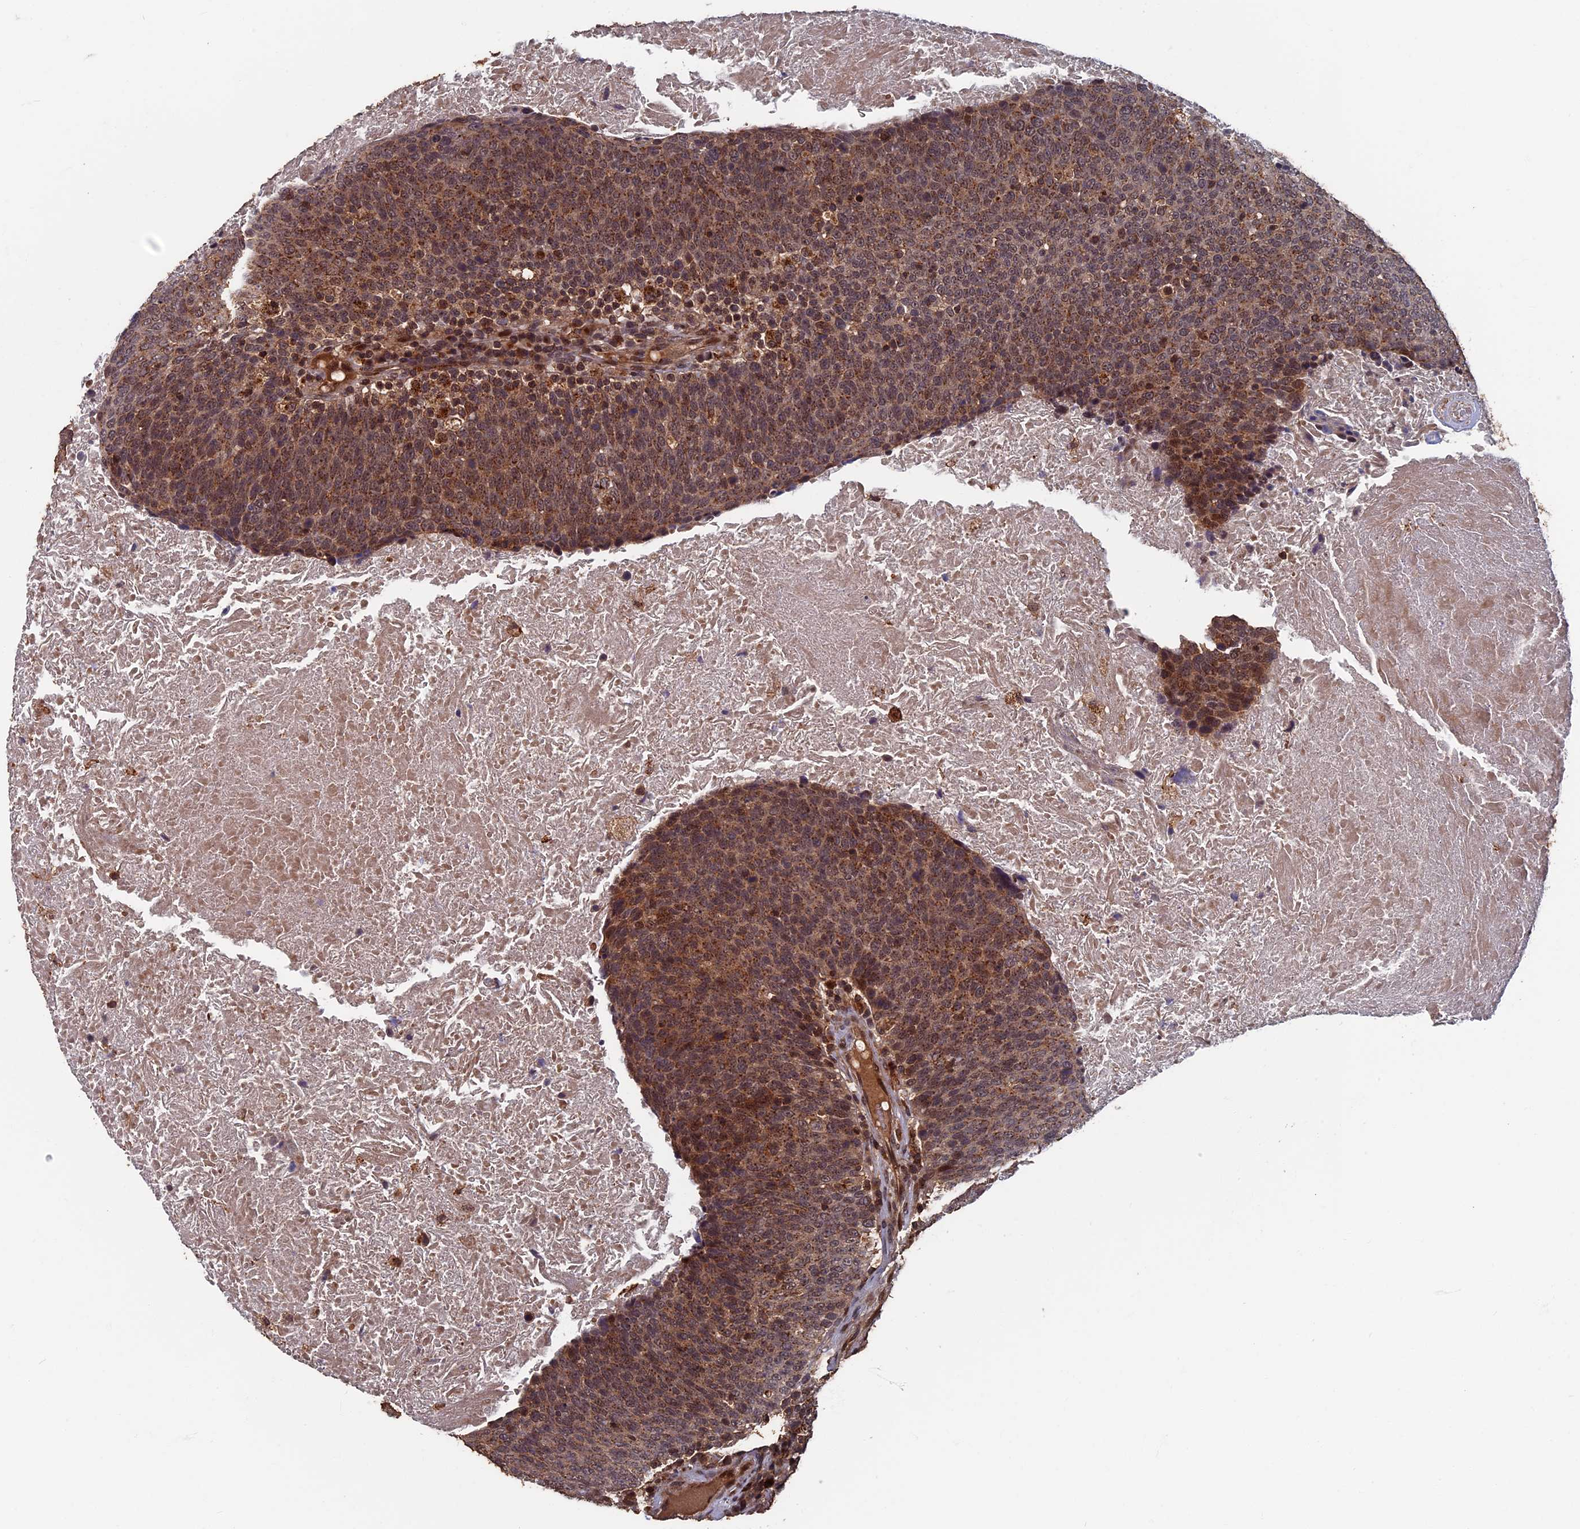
{"staining": {"intensity": "moderate", "quantity": ">75%", "location": "cytoplasmic/membranous,nuclear"}, "tissue": "head and neck cancer", "cell_type": "Tumor cells", "image_type": "cancer", "snomed": [{"axis": "morphology", "description": "Squamous cell carcinoma, NOS"}, {"axis": "morphology", "description": "Squamous cell carcinoma, metastatic, NOS"}, {"axis": "topography", "description": "Lymph node"}, {"axis": "topography", "description": "Head-Neck"}], "caption": "Protein positivity by immunohistochemistry (IHC) exhibits moderate cytoplasmic/membranous and nuclear expression in approximately >75% of tumor cells in head and neck squamous cell carcinoma.", "gene": "RASGRF1", "patient": {"sex": "male", "age": 62}}